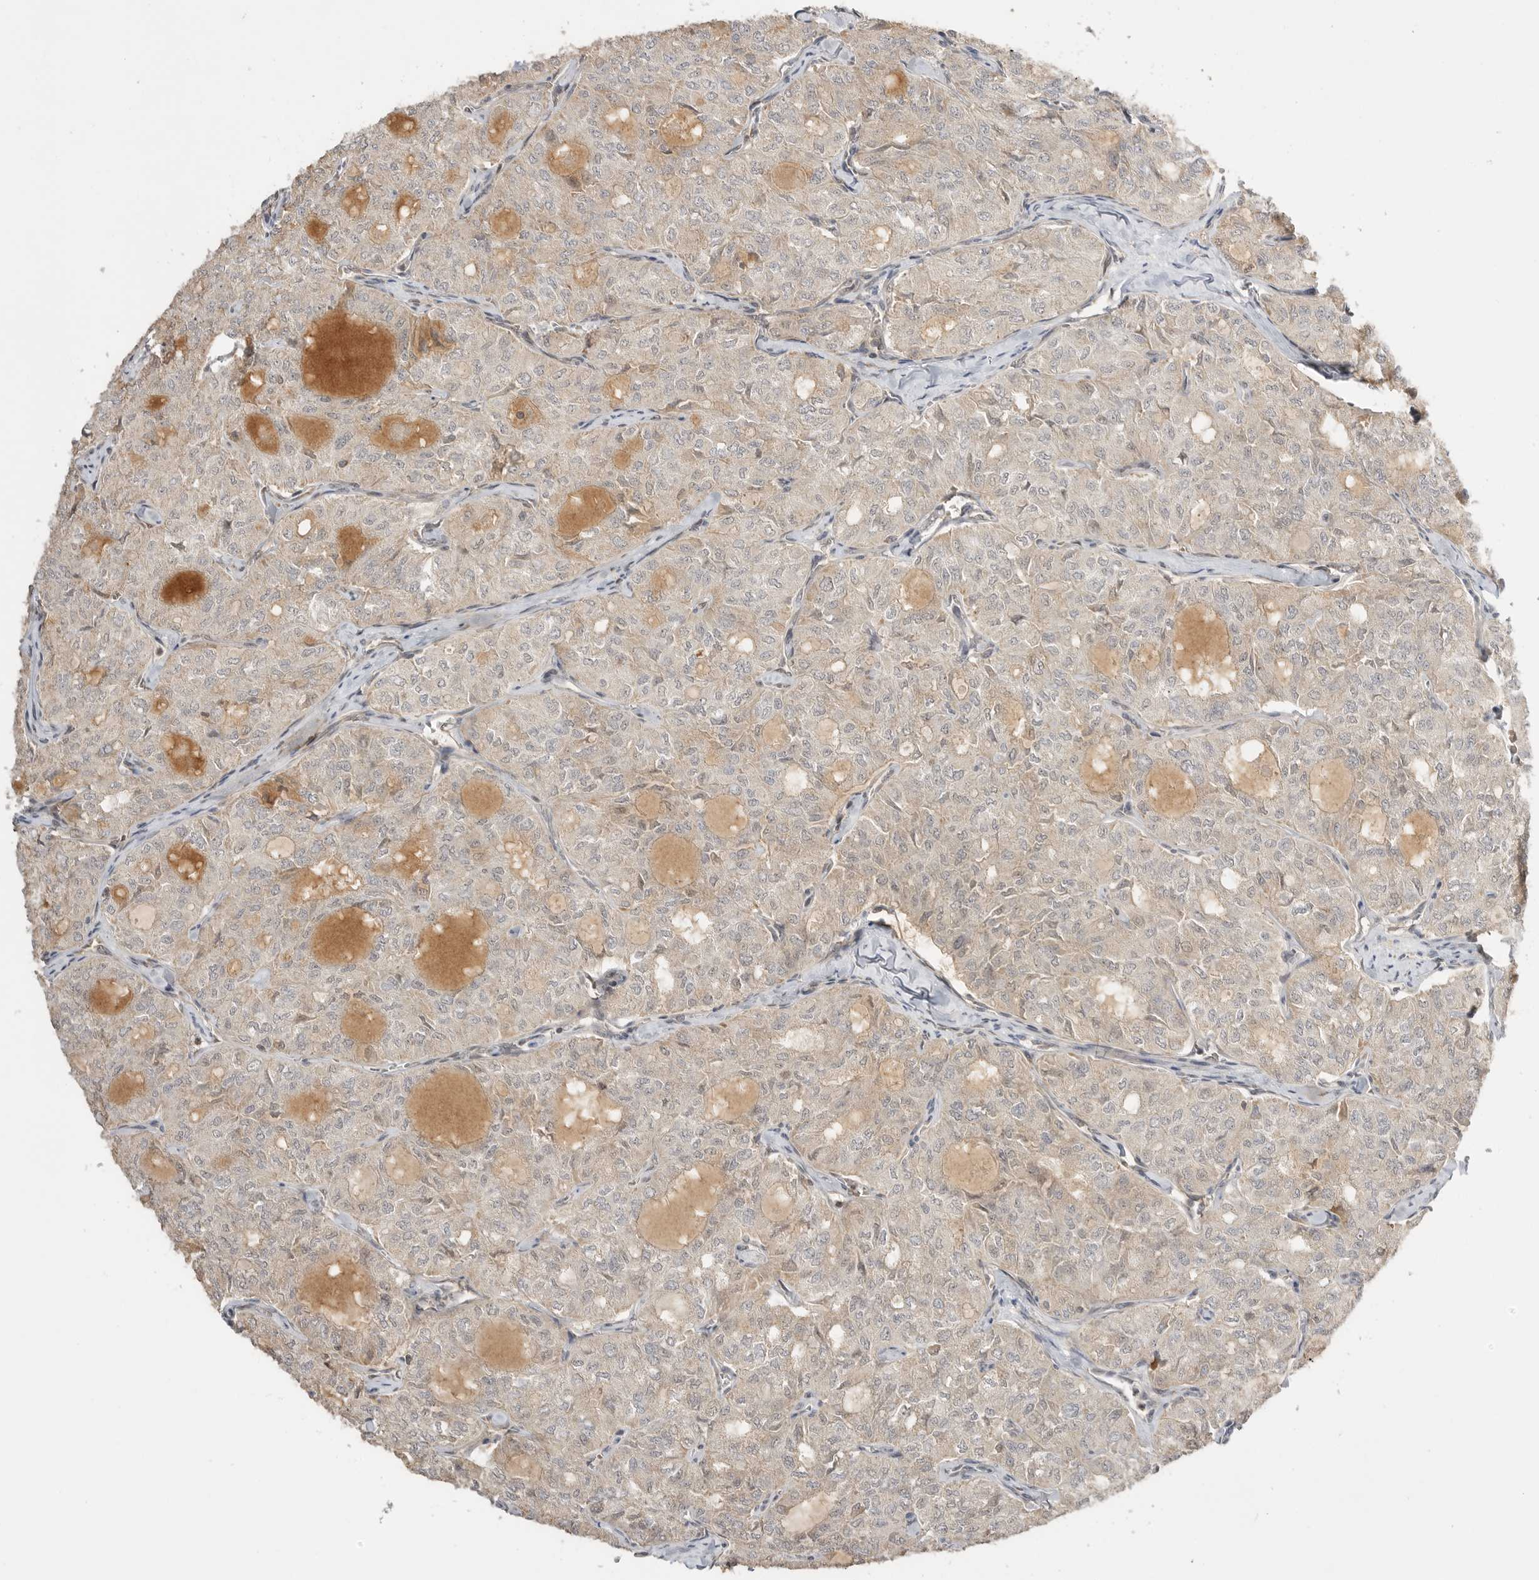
{"staining": {"intensity": "weak", "quantity": "25%-75%", "location": "cytoplasmic/membranous"}, "tissue": "thyroid cancer", "cell_type": "Tumor cells", "image_type": "cancer", "snomed": [{"axis": "morphology", "description": "Follicular adenoma carcinoma, NOS"}, {"axis": "topography", "description": "Thyroid gland"}], "caption": "Weak cytoplasmic/membranous protein positivity is identified in approximately 25%-75% of tumor cells in thyroid follicular adenoma carcinoma.", "gene": "ALKAL1", "patient": {"sex": "male", "age": 75}}